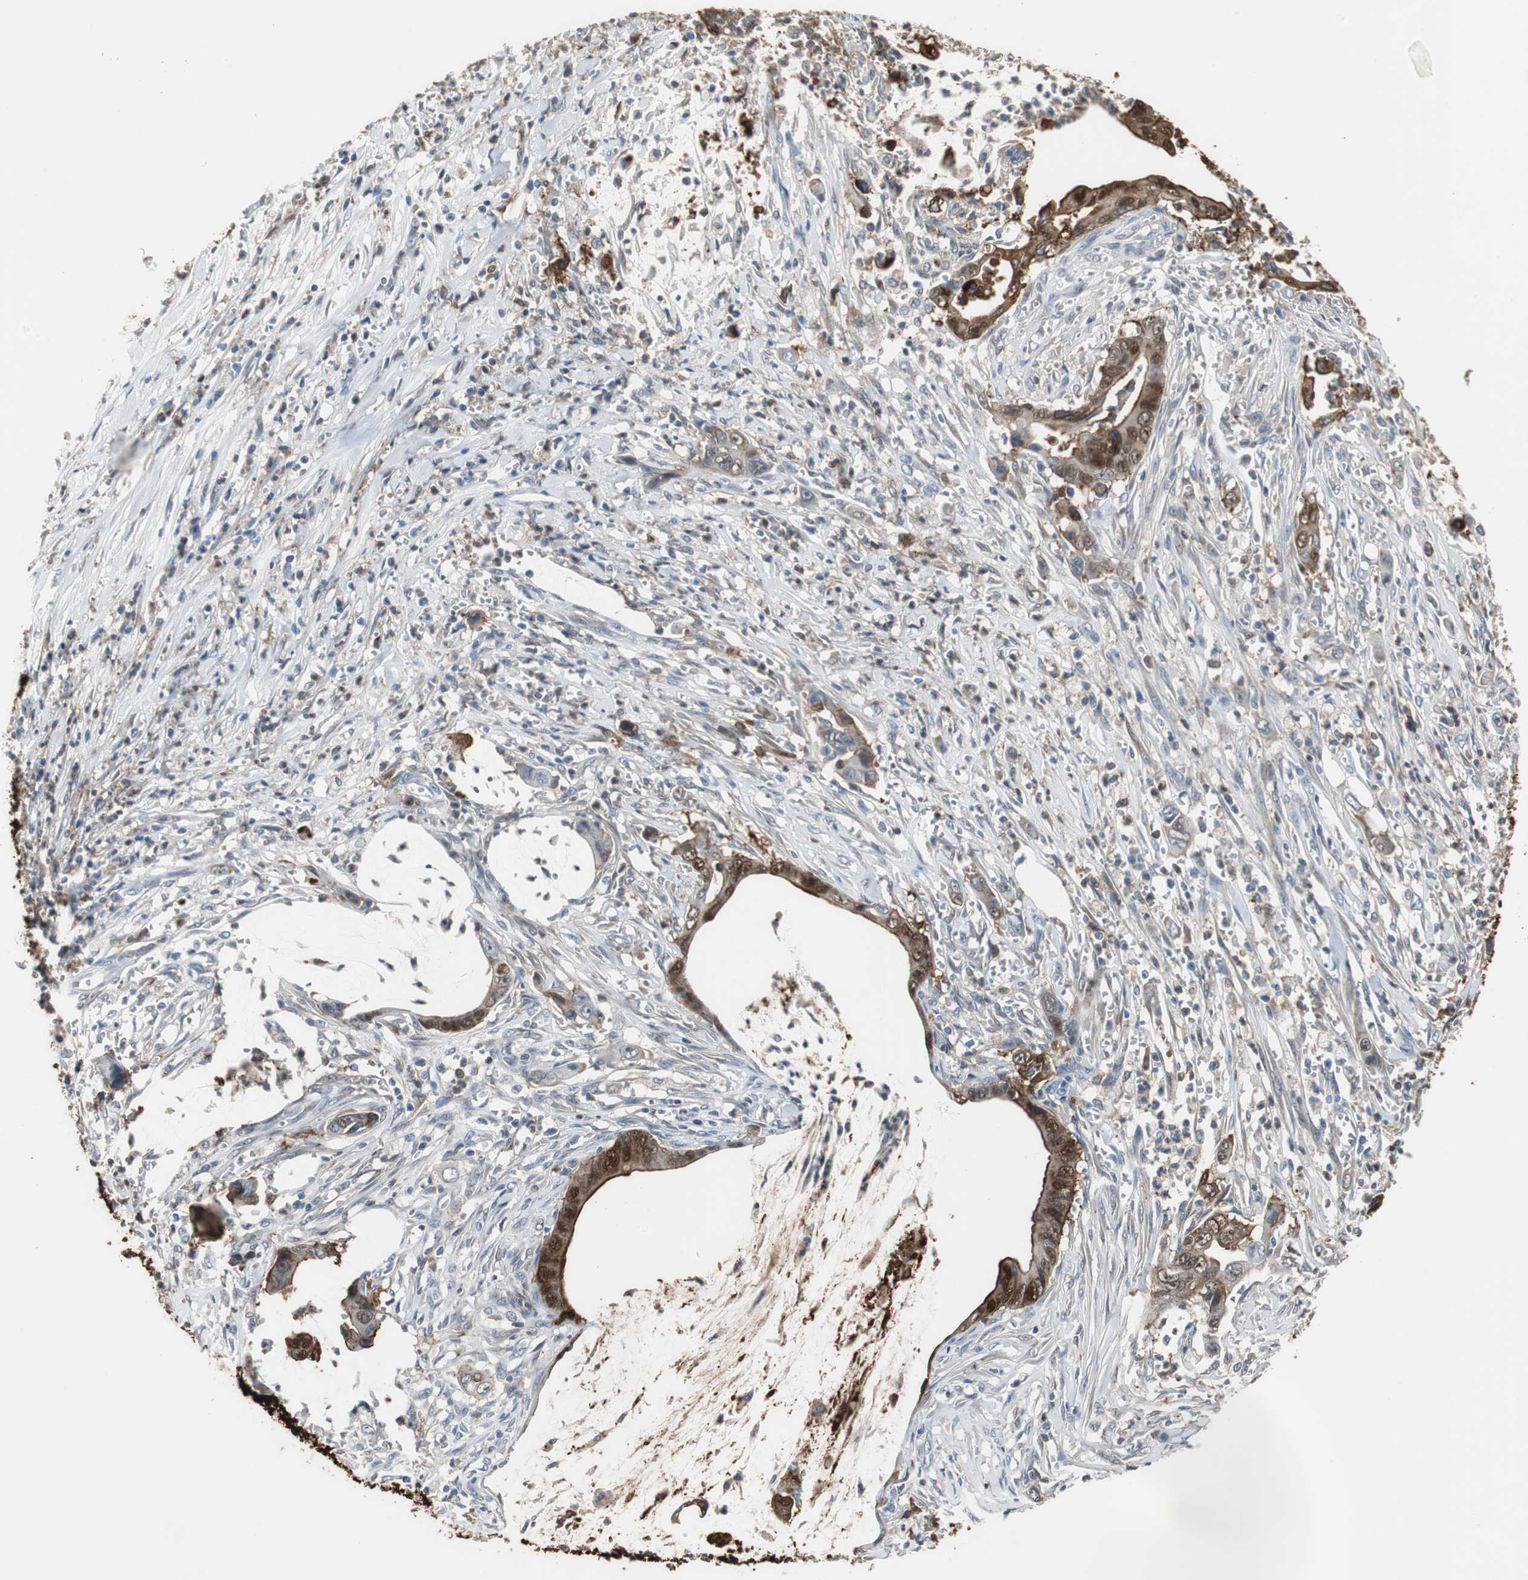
{"staining": {"intensity": "strong", "quantity": ">75%", "location": "cytoplasmic/membranous,nuclear"}, "tissue": "pancreatic cancer", "cell_type": "Tumor cells", "image_type": "cancer", "snomed": [{"axis": "morphology", "description": "Adenocarcinoma, NOS"}, {"axis": "topography", "description": "Pancreas"}], "caption": "Pancreatic adenocarcinoma stained with a brown dye exhibits strong cytoplasmic/membranous and nuclear positive expression in about >75% of tumor cells.", "gene": "ANXA4", "patient": {"sex": "male", "age": 59}}